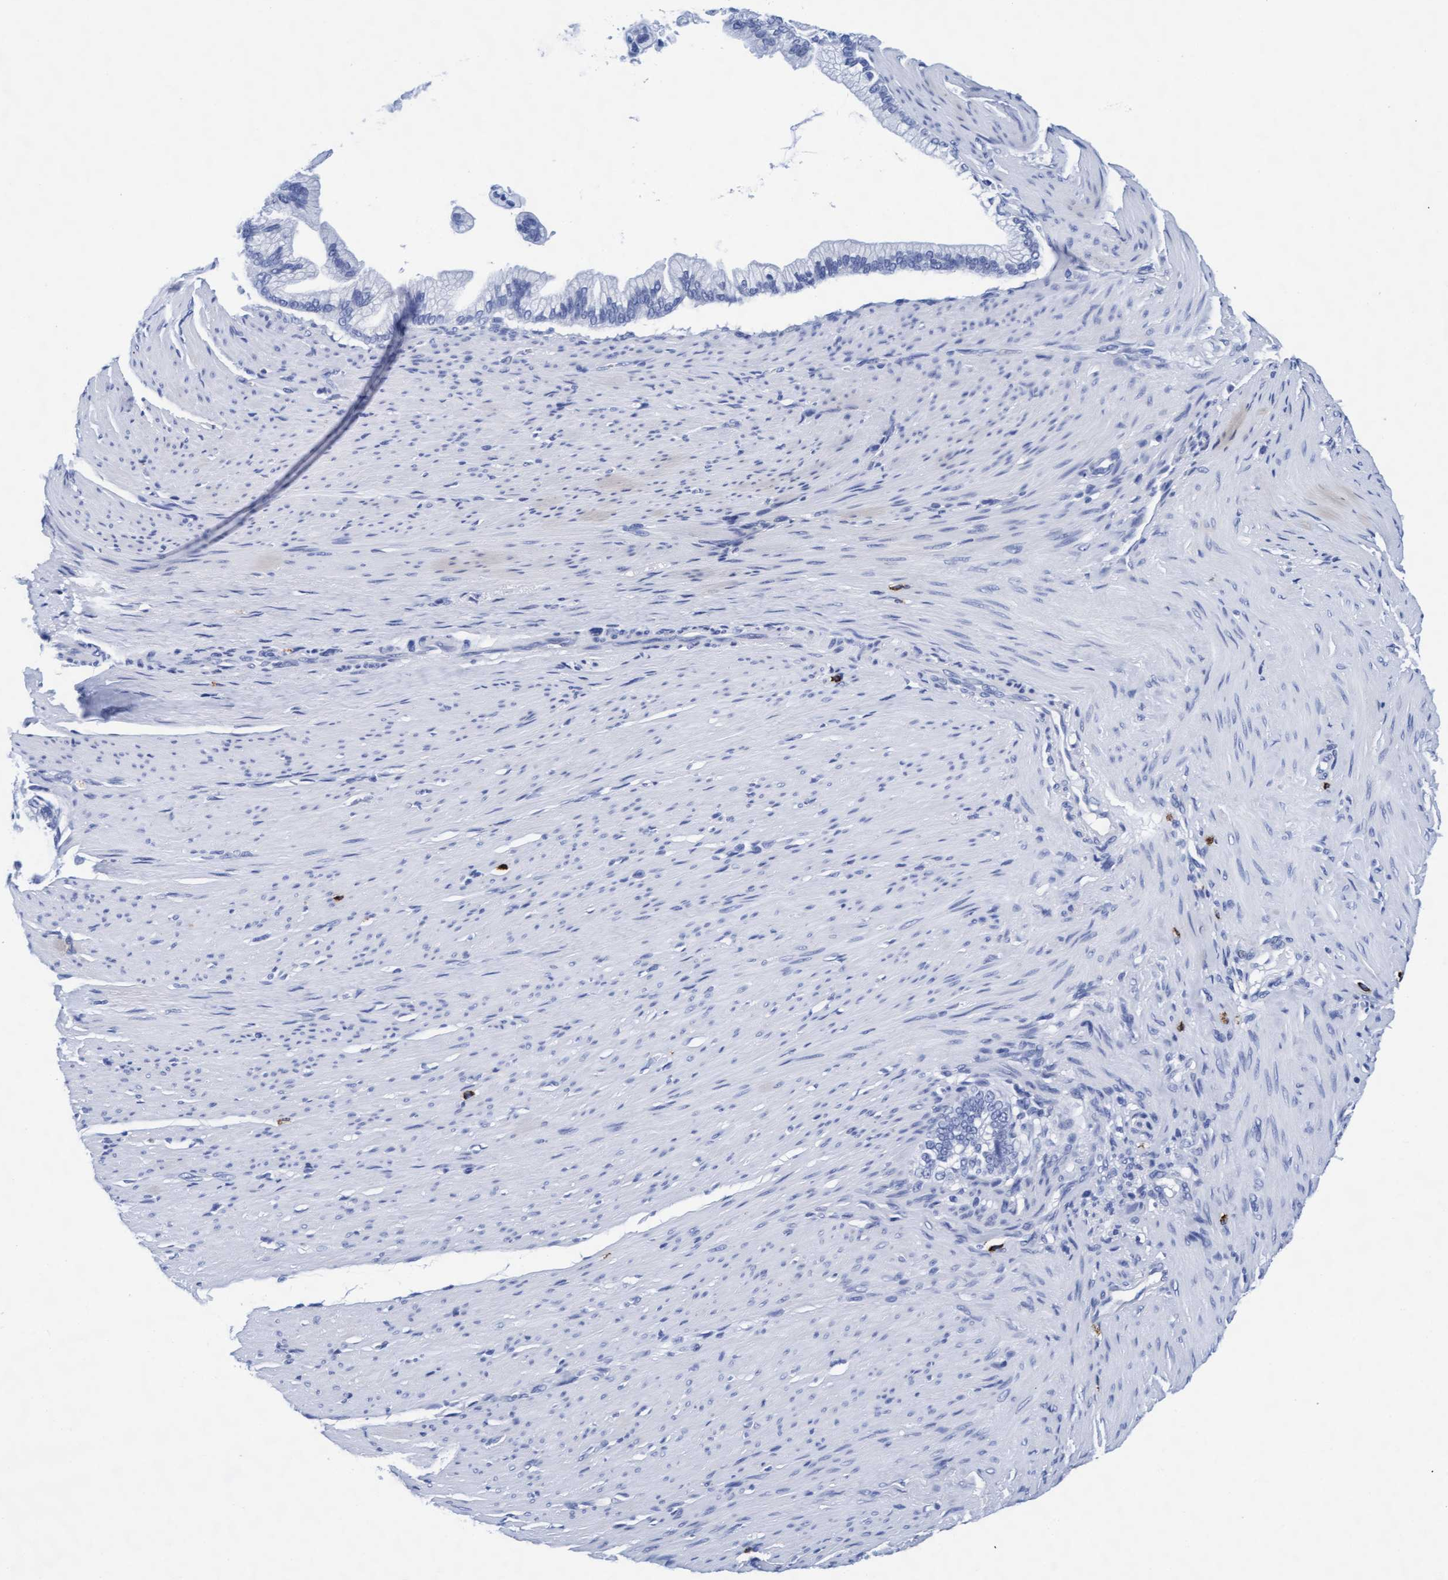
{"staining": {"intensity": "negative", "quantity": "none", "location": "none"}, "tissue": "pancreatic cancer", "cell_type": "Tumor cells", "image_type": "cancer", "snomed": [{"axis": "morphology", "description": "Adenocarcinoma, NOS"}, {"axis": "topography", "description": "Pancreas"}], "caption": "DAB immunohistochemical staining of pancreatic cancer demonstrates no significant positivity in tumor cells.", "gene": "ARSG", "patient": {"sex": "male", "age": 69}}